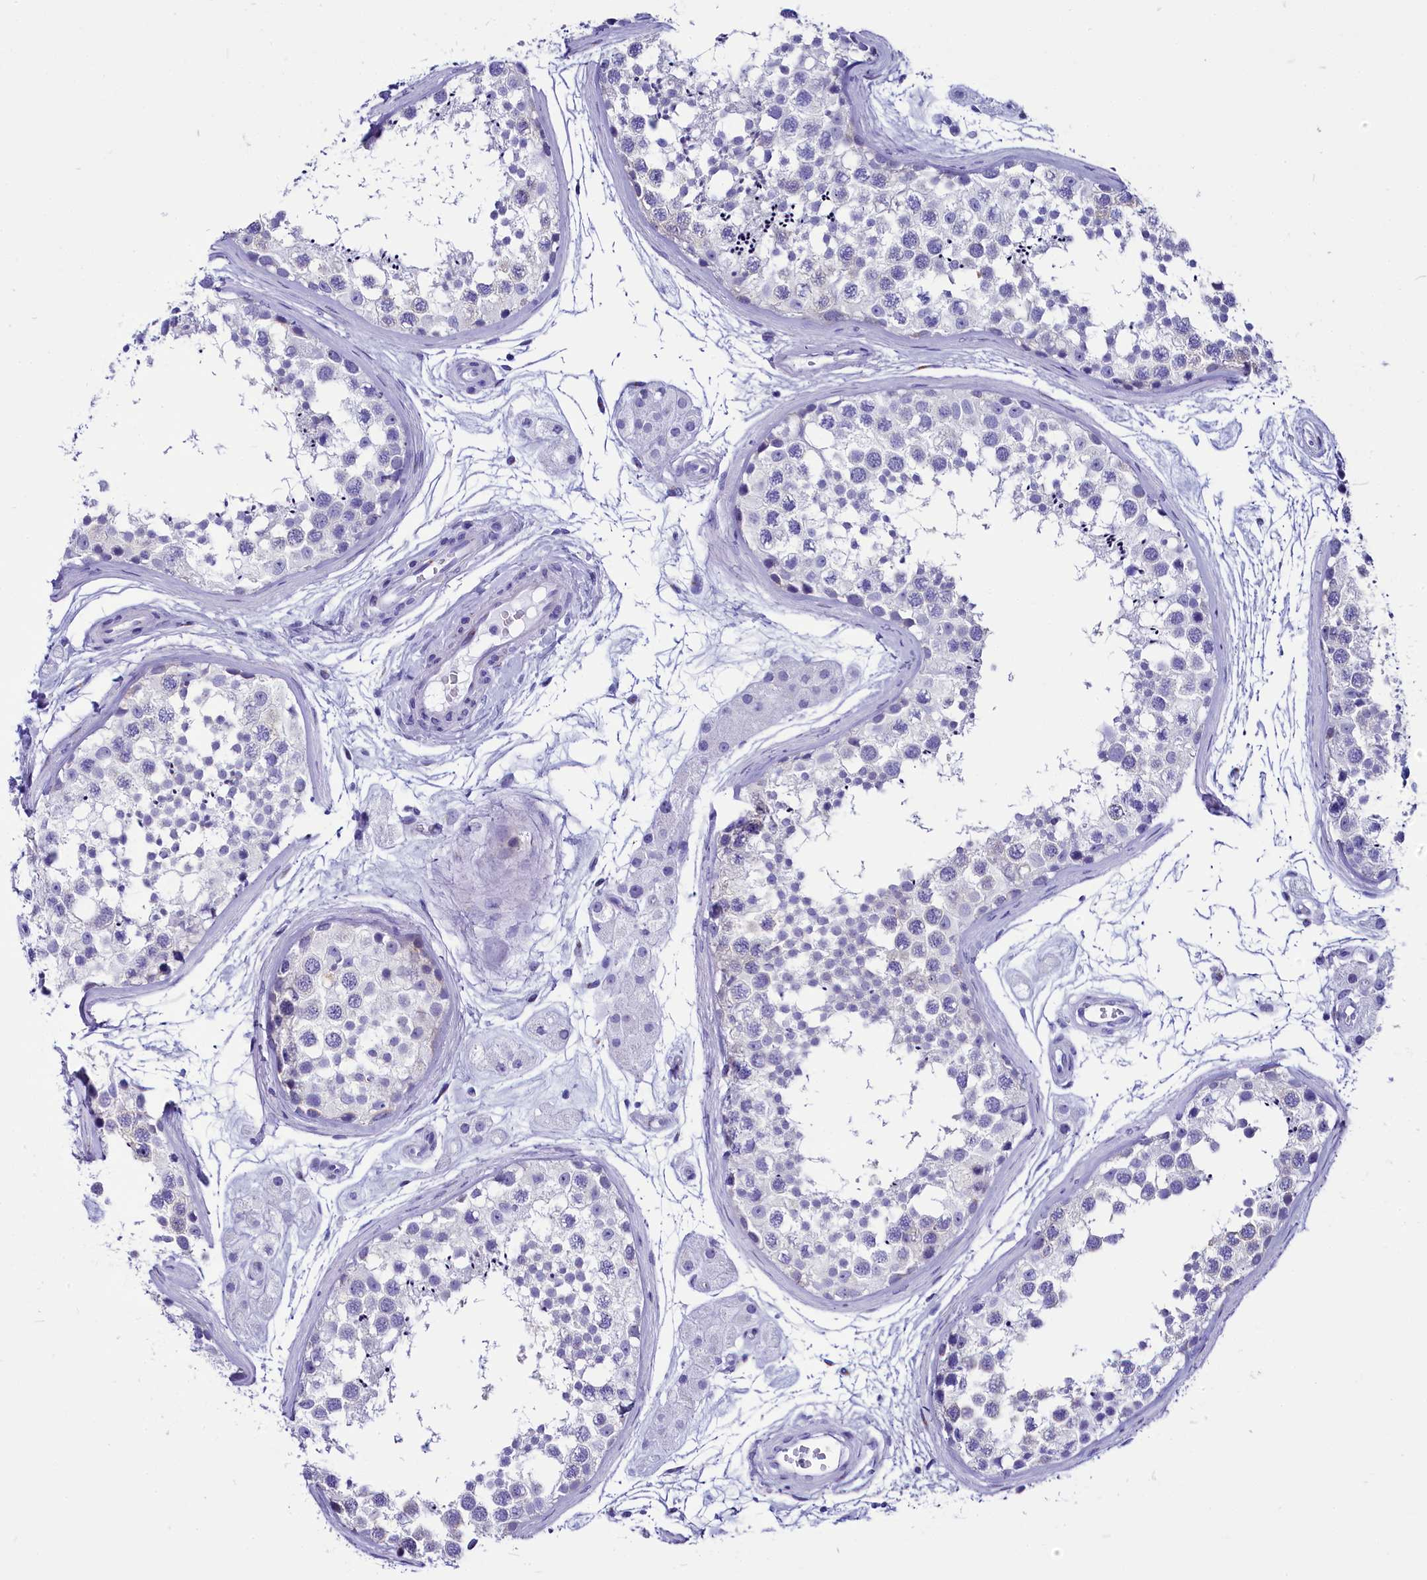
{"staining": {"intensity": "negative", "quantity": "none", "location": "none"}, "tissue": "testis", "cell_type": "Cells in seminiferous ducts", "image_type": "normal", "snomed": [{"axis": "morphology", "description": "Normal tissue, NOS"}, {"axis": "topography", "description": "Testis"}], "caption": "A photomicrograph of testis stained for a protein demonstrates no brown staining in cells in seminiferous ducts.", "gene": "AP3B2", "patient": {"sex": "male", "age": 56}}